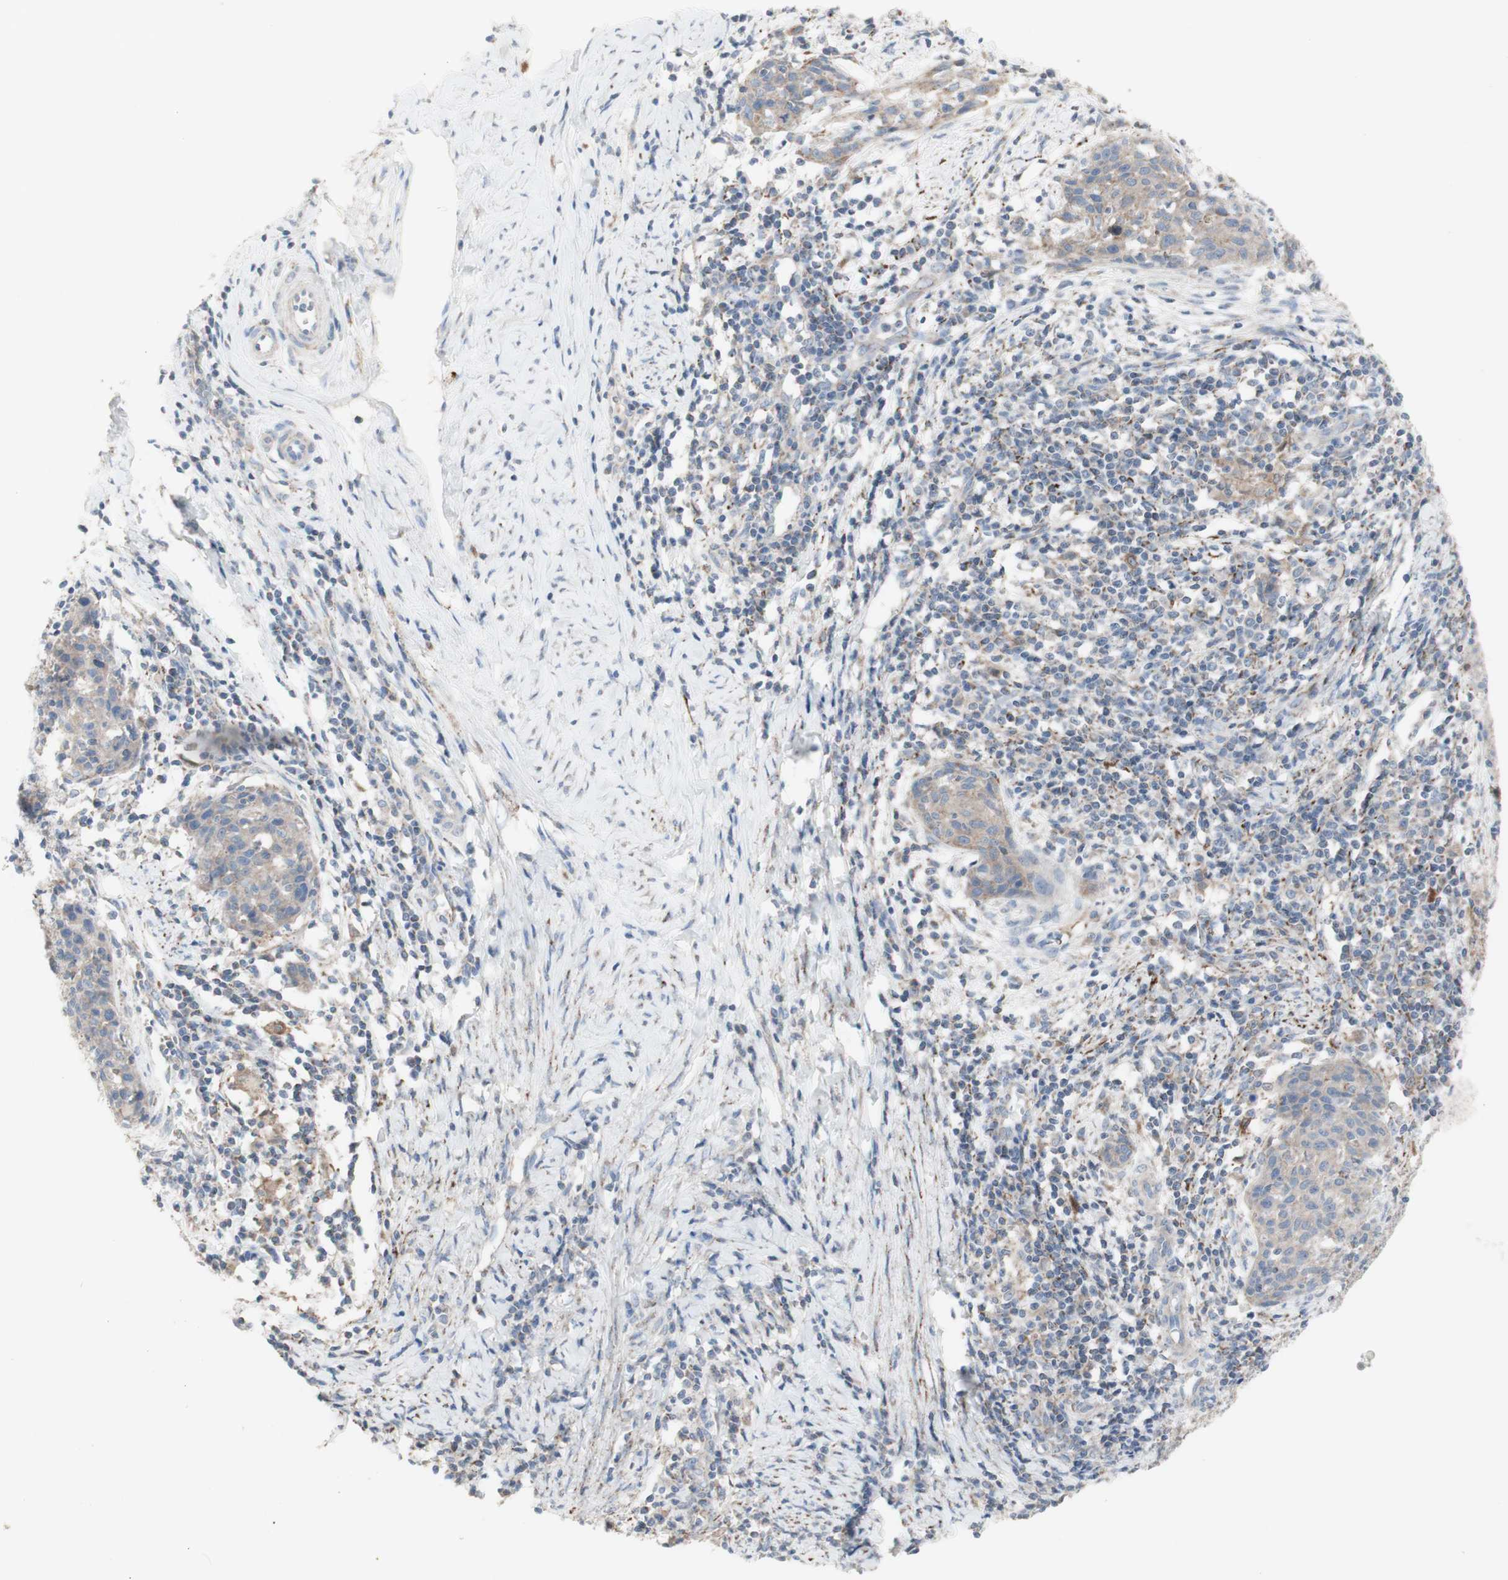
{"staining": {"intensity": "weak", "quantity": "<25%", "location": "cytoplasmic/membranous"}, "tissue": "cervical cancer", "cell_type": "Tumor cells", "image_type": "cancer", "snomed": [{"axis": "morphology", "description": "Squamous cell carcinoma, NOS"}, {"axis": "topography", "description": "Cervix"}], "caption": "The histopathology image reveals no staining of tumor cells in cervical squamous cell carcinoma.", "gene": "CNTNAP1", "patient": {"sex": "female", "age": 38}}